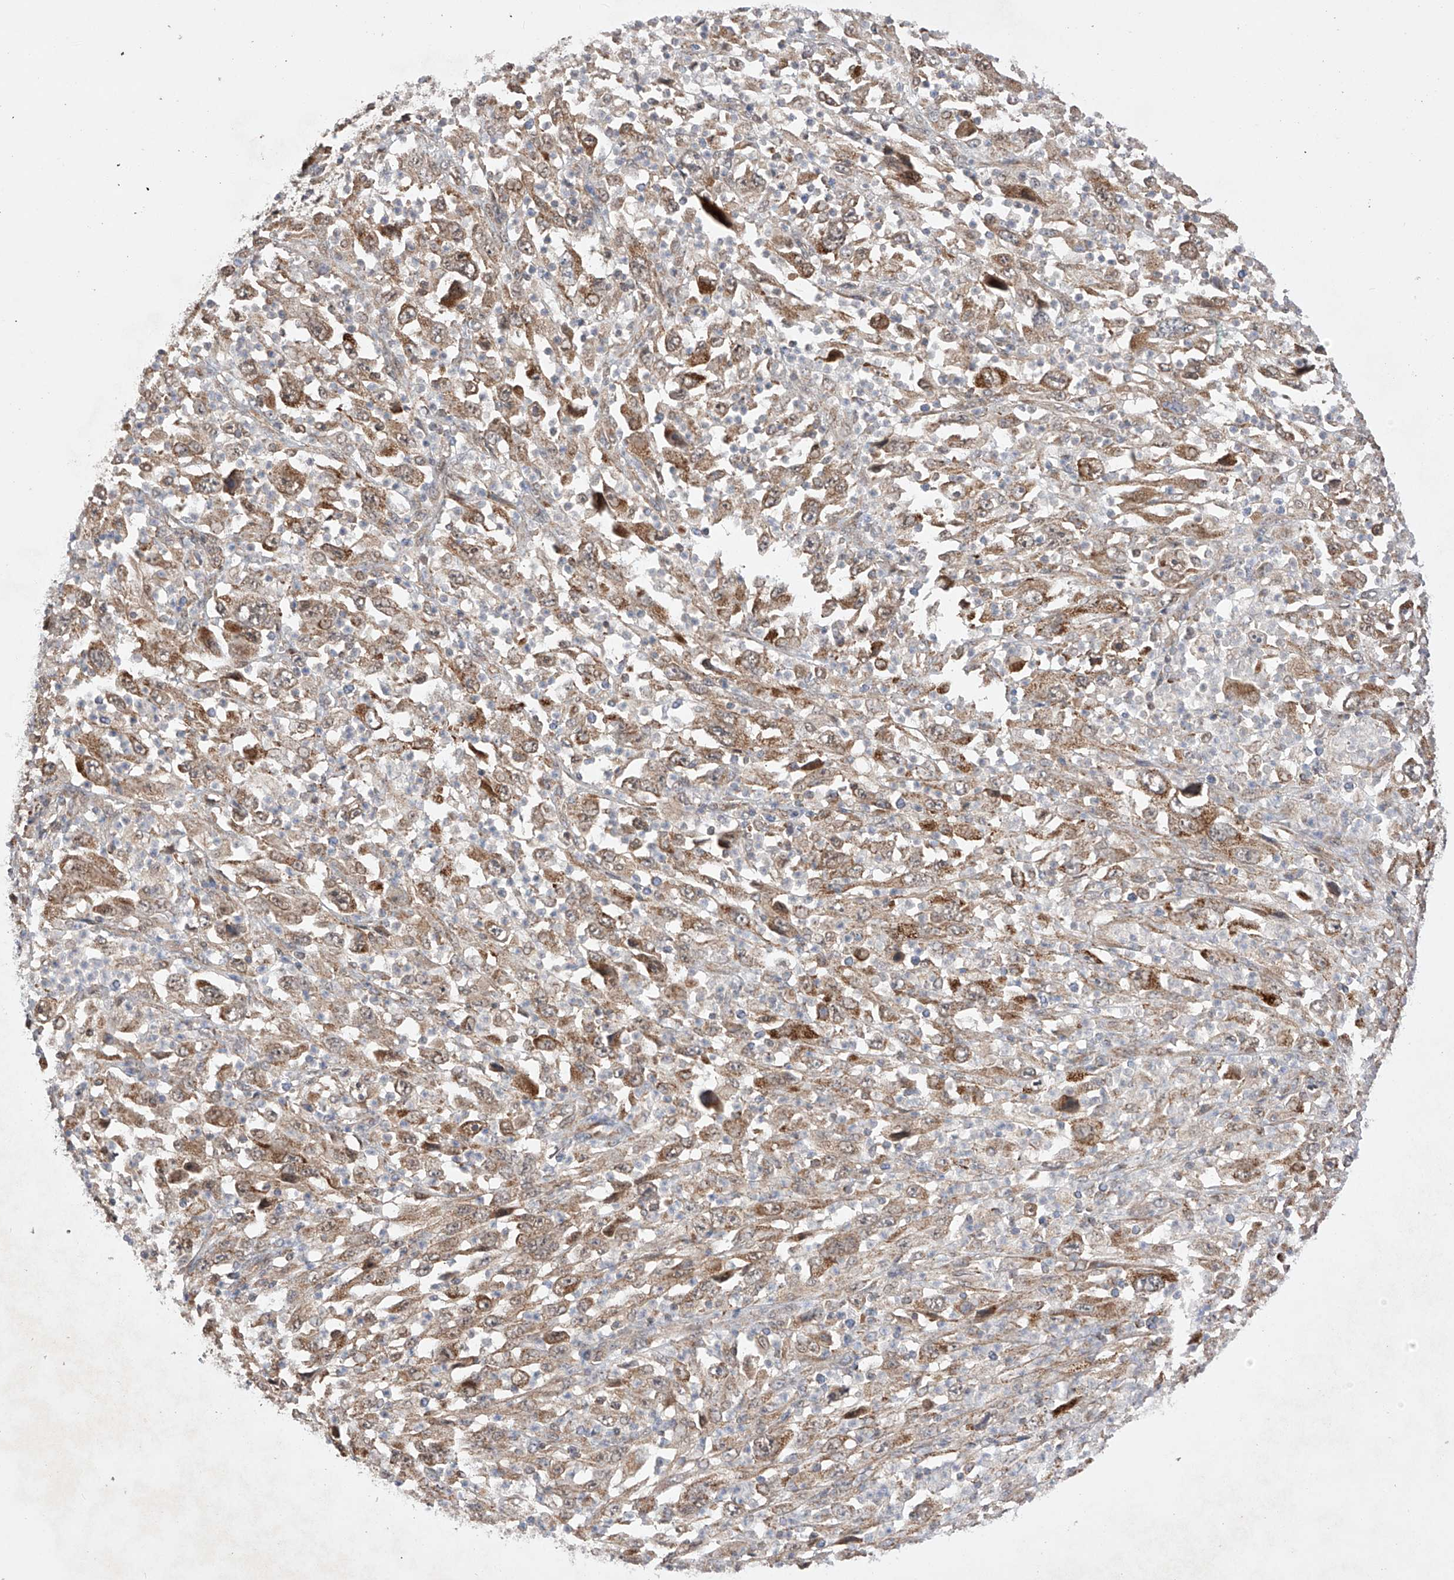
{"staining": {"intensity": "moderate", "quantity": ">75%", "location": "cytoplasmic/membranous"}, "tissue": "melanoma", "cell_type": "Tumor cells", "image_type": "cancer", "snomed": [{"axis": "morphology", "description": "Malignant melanoma, Metastatic site"}, {"axis": "topography", "description": "Skin"}], "caption": "Malignant melanoma (metastatic site) stained for a protein demonstrates moderate cytoplasmic/membranous positivity in tumor cells.", "gene": "SDHAF4", "patient": {"sex": "female", "age": 56}}